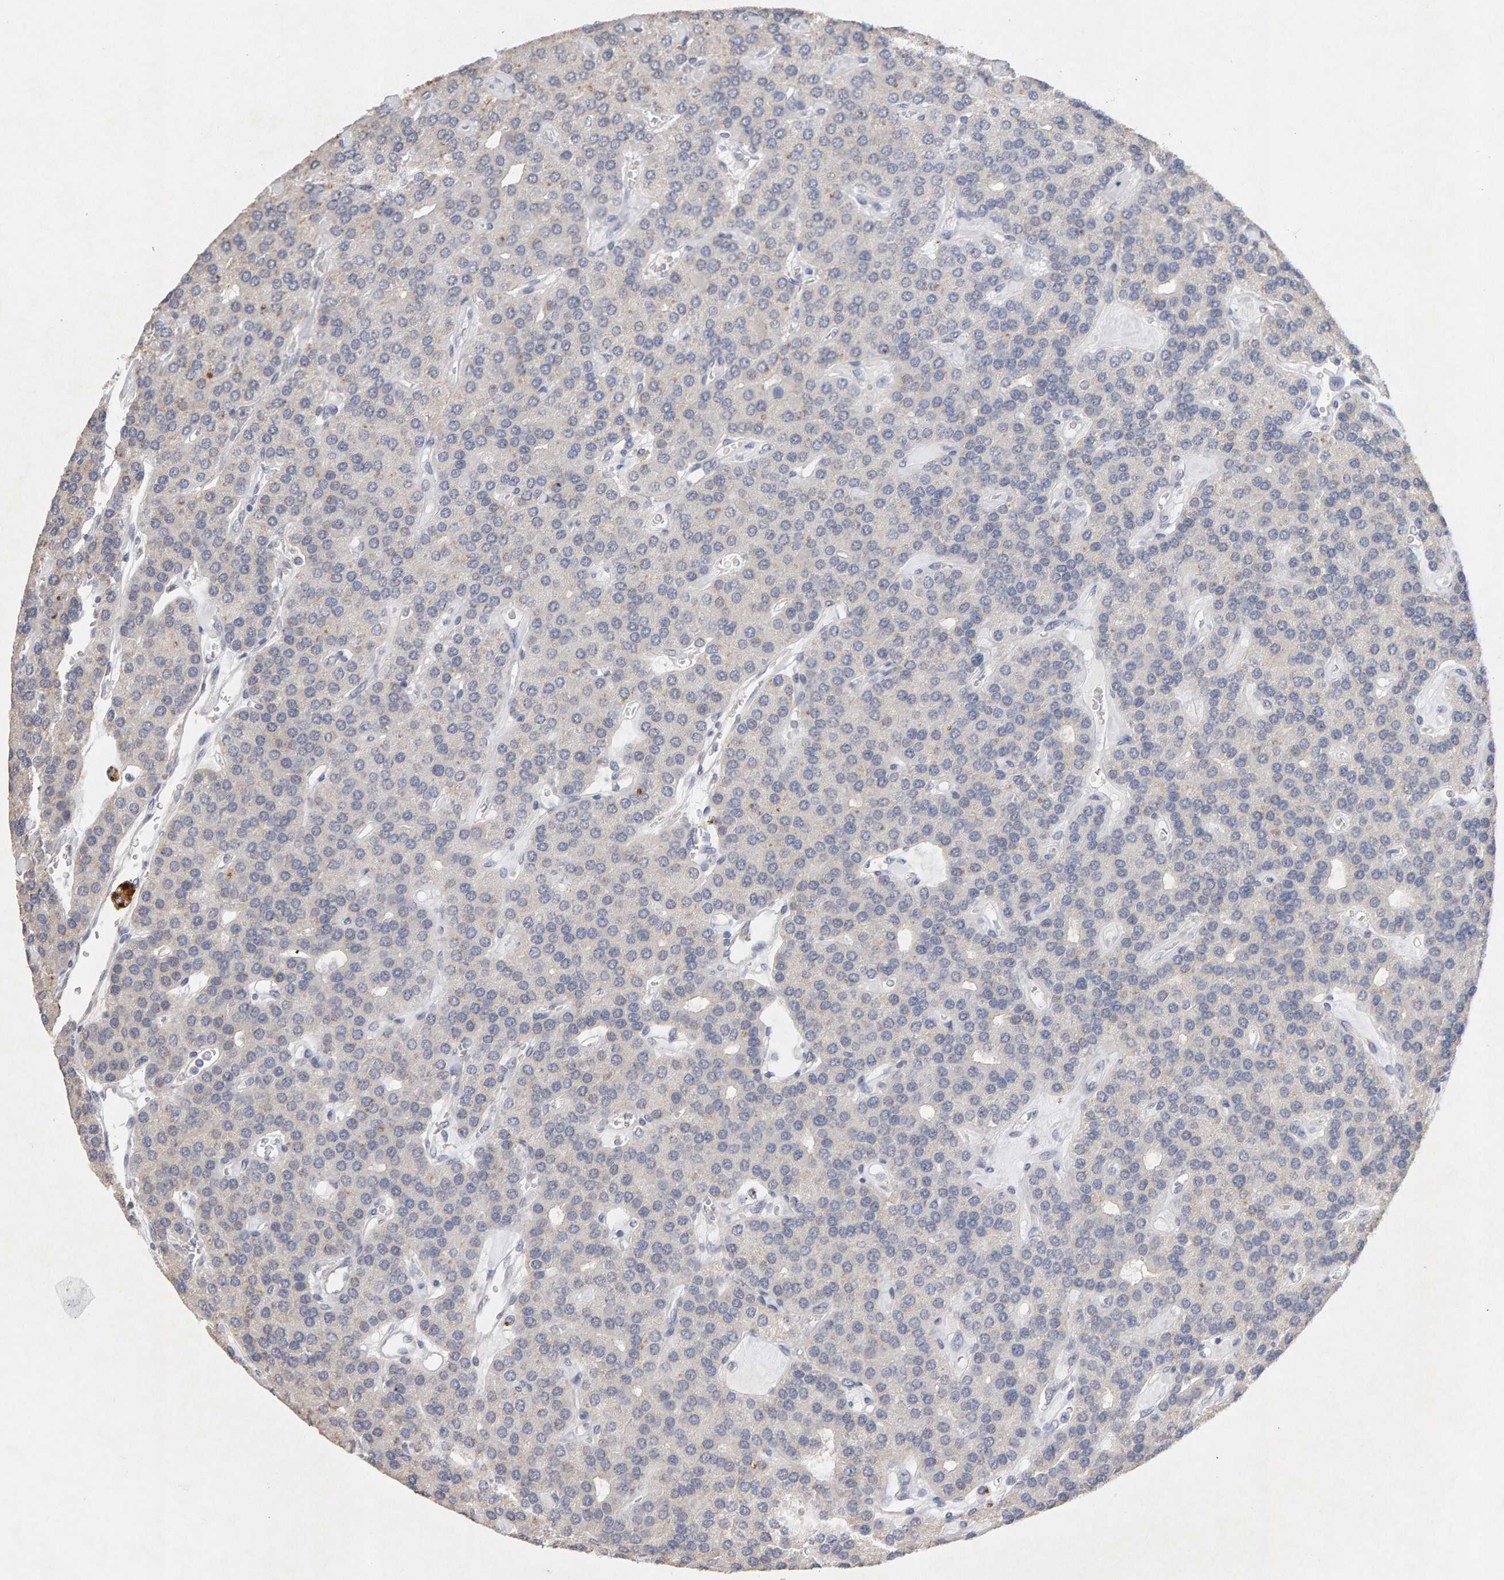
{"staining": {"intensity": "negative", "quantity": "none", "location": "none"}, "tissue": "parathyroid gland", "cell_type": "Glandular cells", "image_type": "normal", "snomed": [{"axis": "morphology", "description": "Normal tissue, NOS"}, {"axis": "morphology", "description": "Adenoma, NOS"}, {"axis": "topography", "description": "Parathyroid gland"}], "caption": "This is an immunohistochemistry image of benign human parathyroid gland. There is no positivity in glandular cells.", "gene": "PTPRM", "patient": {"sex": "female", "age": 86}}